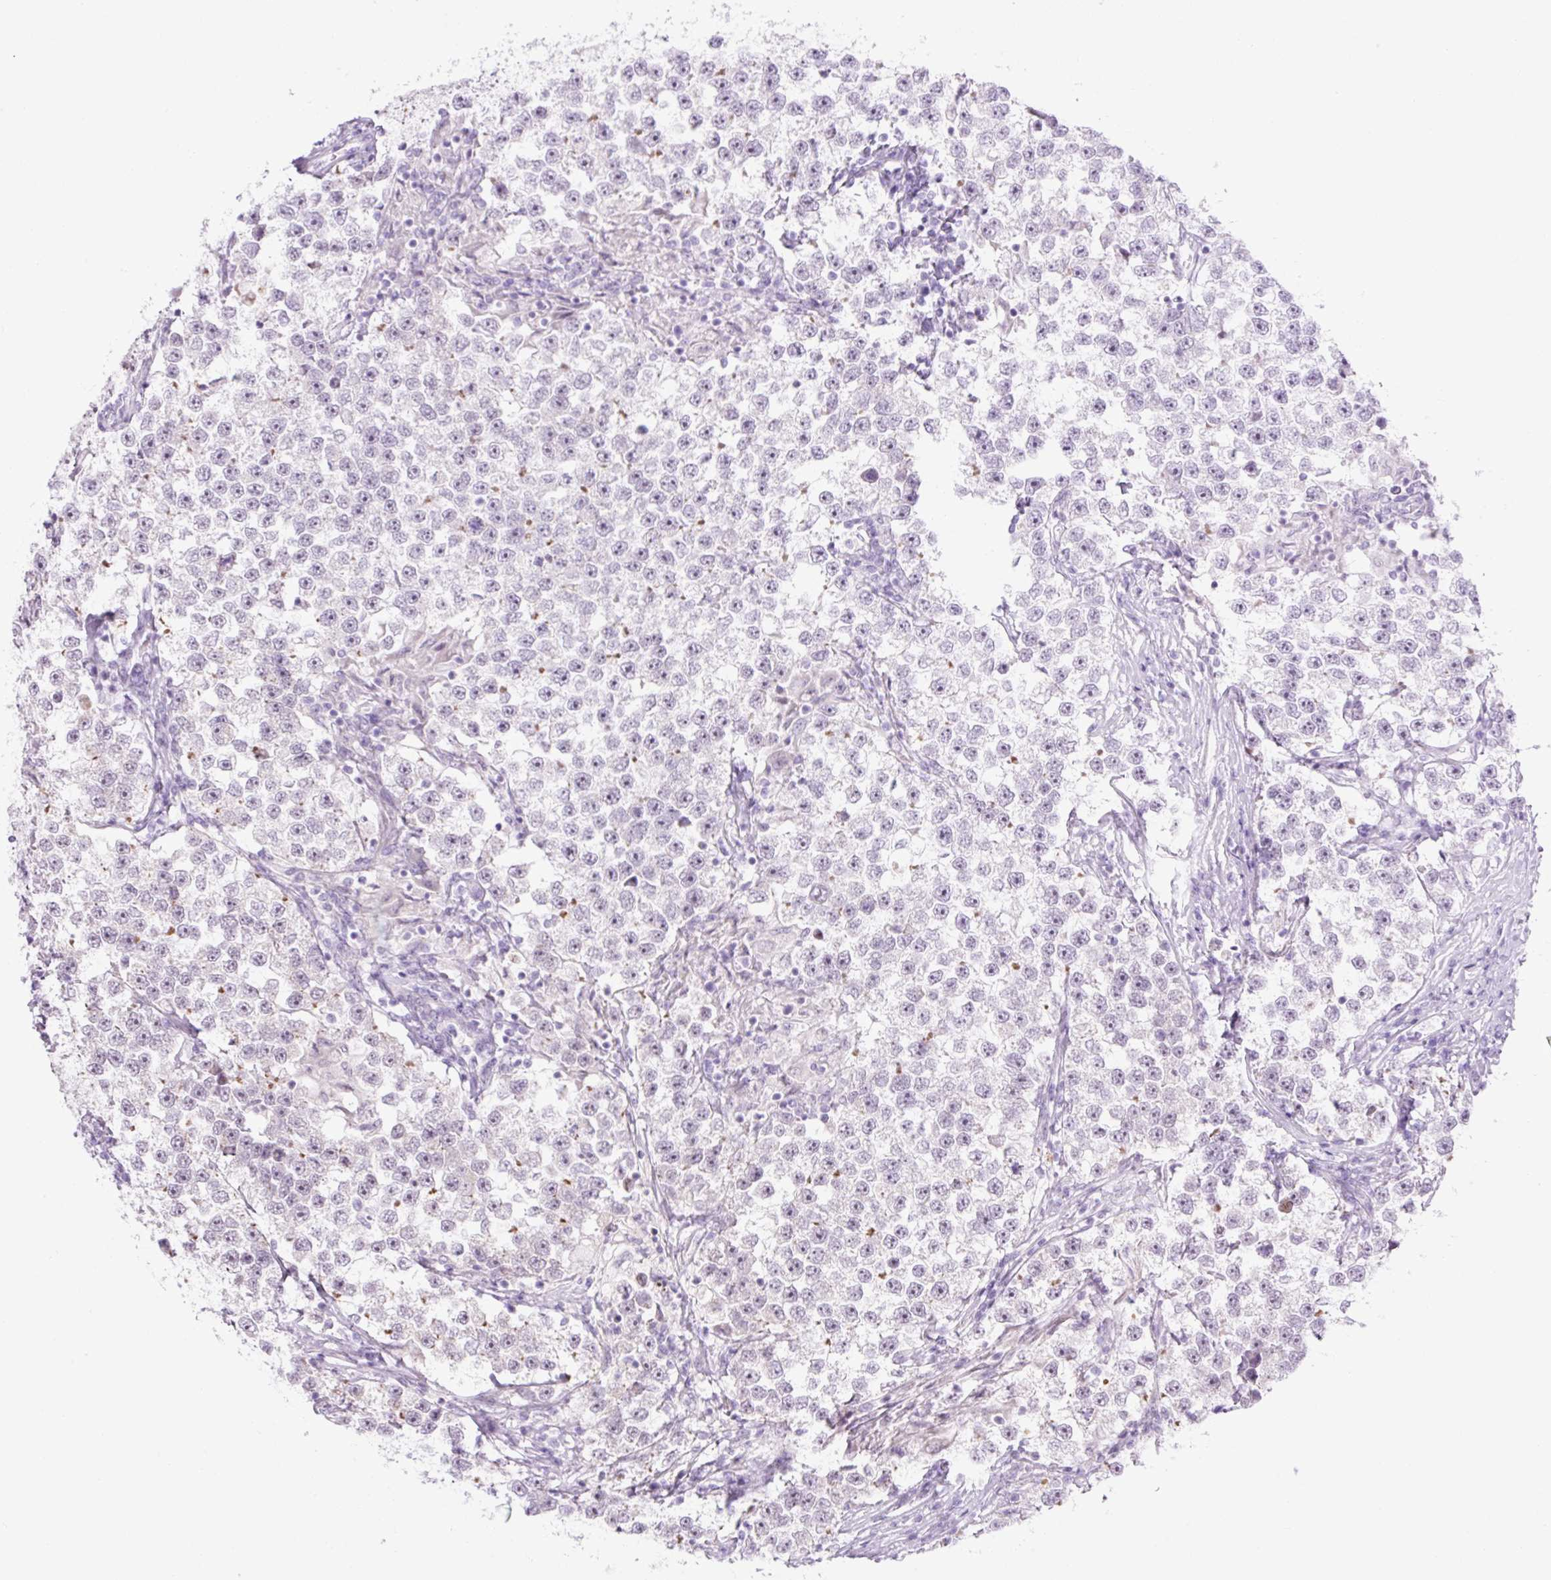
{"staining": {"intensity": "moderate", "quantity": "<25%", "location": "cytoplasmic/membranous"}, "tissue": "testis cancer", "cell_type": "Tumor cells", "image_type": "cancer", "snomed": [{"axis": "morphology", "description": "Seminoma, NOS"}, {"axis": "topography", "description": "Testis"}], "caption": "Immunohistochemical staining of testis cancer shows low levels of moderate cytoplasmic/membranous protein staining in about <25% of tumor cells. Ihc stains the protein of interest in brown and the nuclei are stained blue.", "gene": "ICE1", "patient": {"sex": "male", "age": 46}}